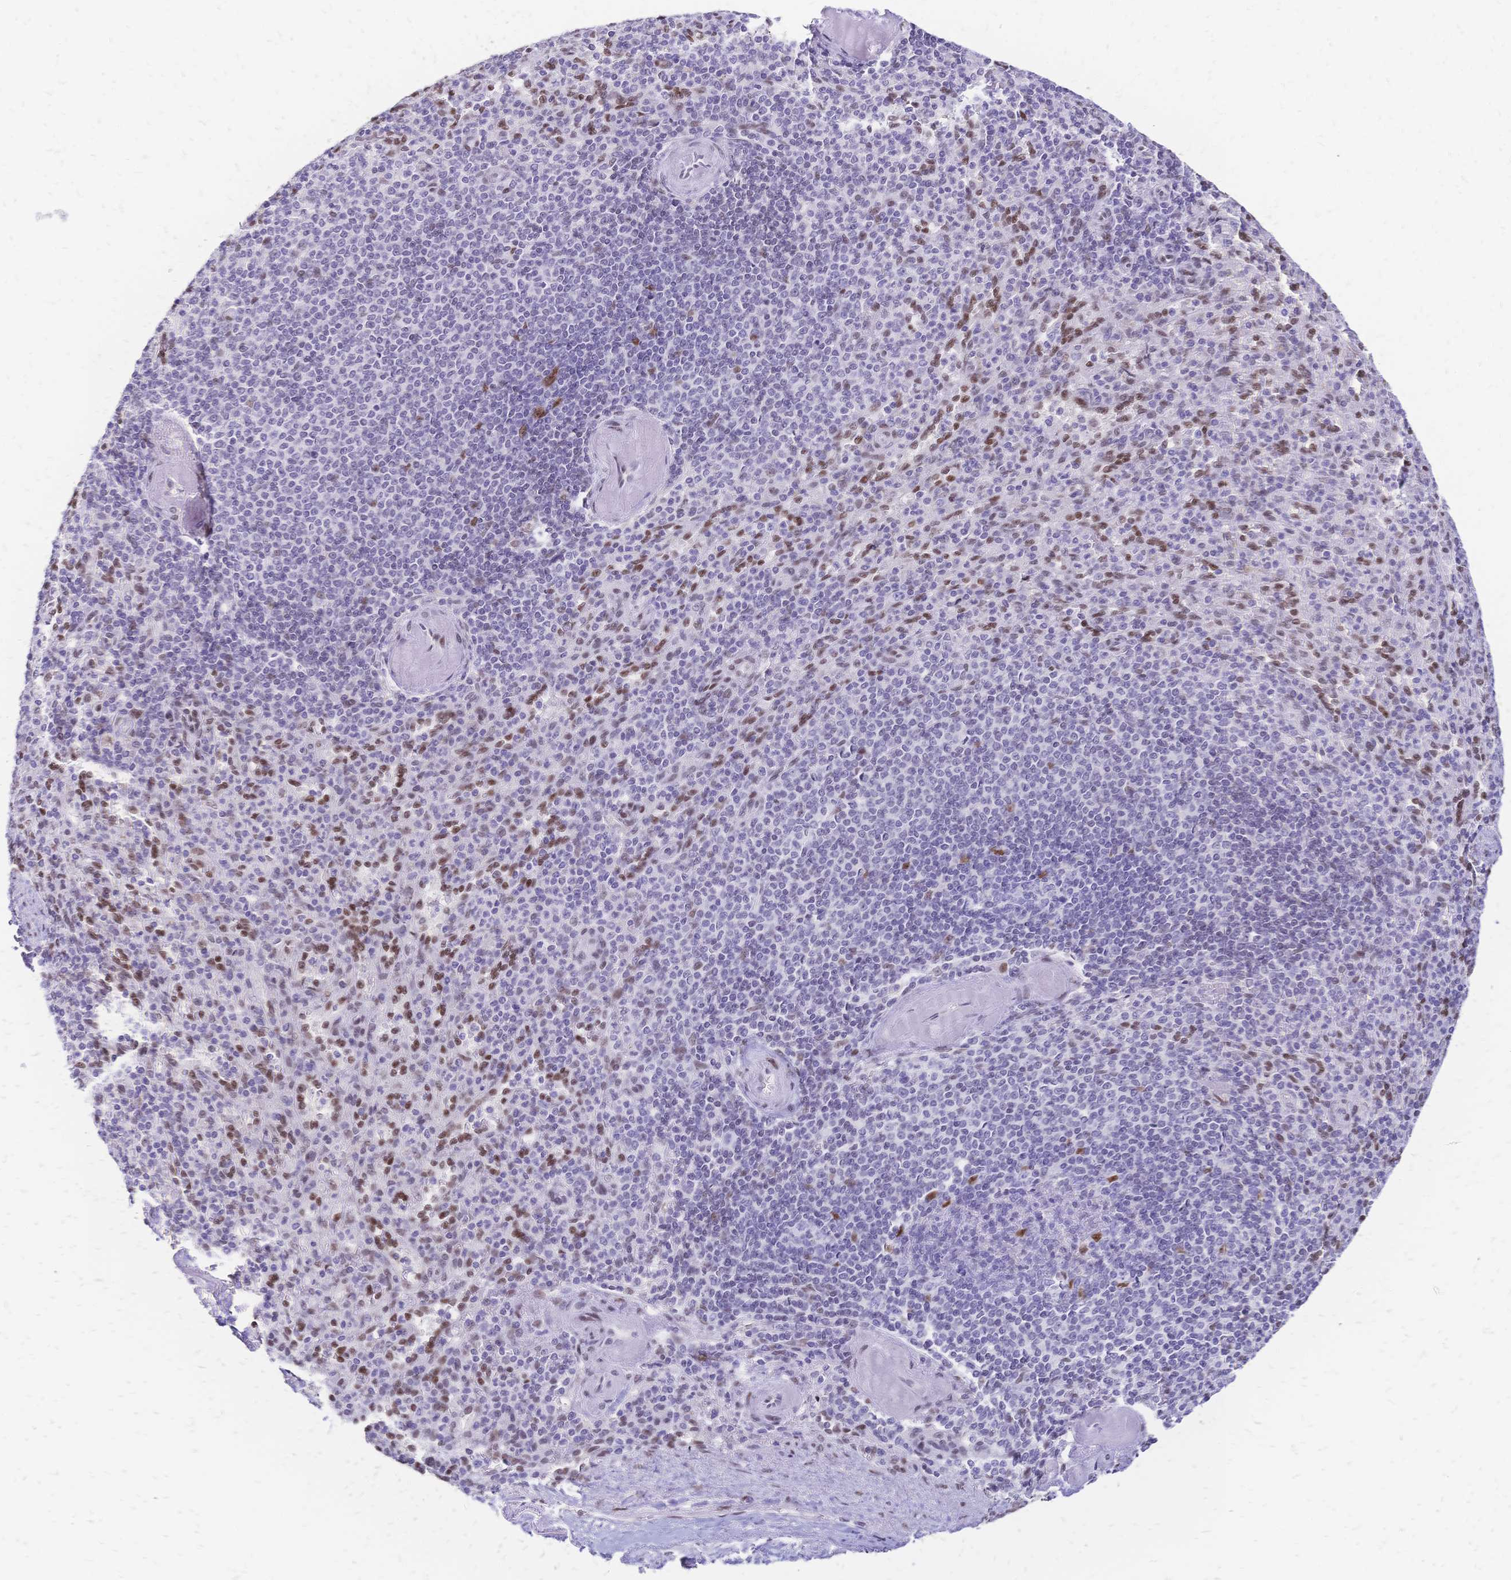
{"staining": {"intensity": "moderate", "quantity": "25%-75%", "location": "nuclear"}, "tissue": "spleen", "cell_type": "Cells in red pulp", "image_type": "normal", "snomed": [{"axis": "morphology", "description": "Normal tissue, NOS"}, {"axis": "topography", "description": "Spleen"}], "caption": "Cells in red pulp demonstrate moderate nuclear staining in about 25%-75% of cells in benign spleen. (Brightfield microscopy of DAB IHC at high magnification).", "gene": "NFIC", "patient": {"sex": "female", "age": 74}}